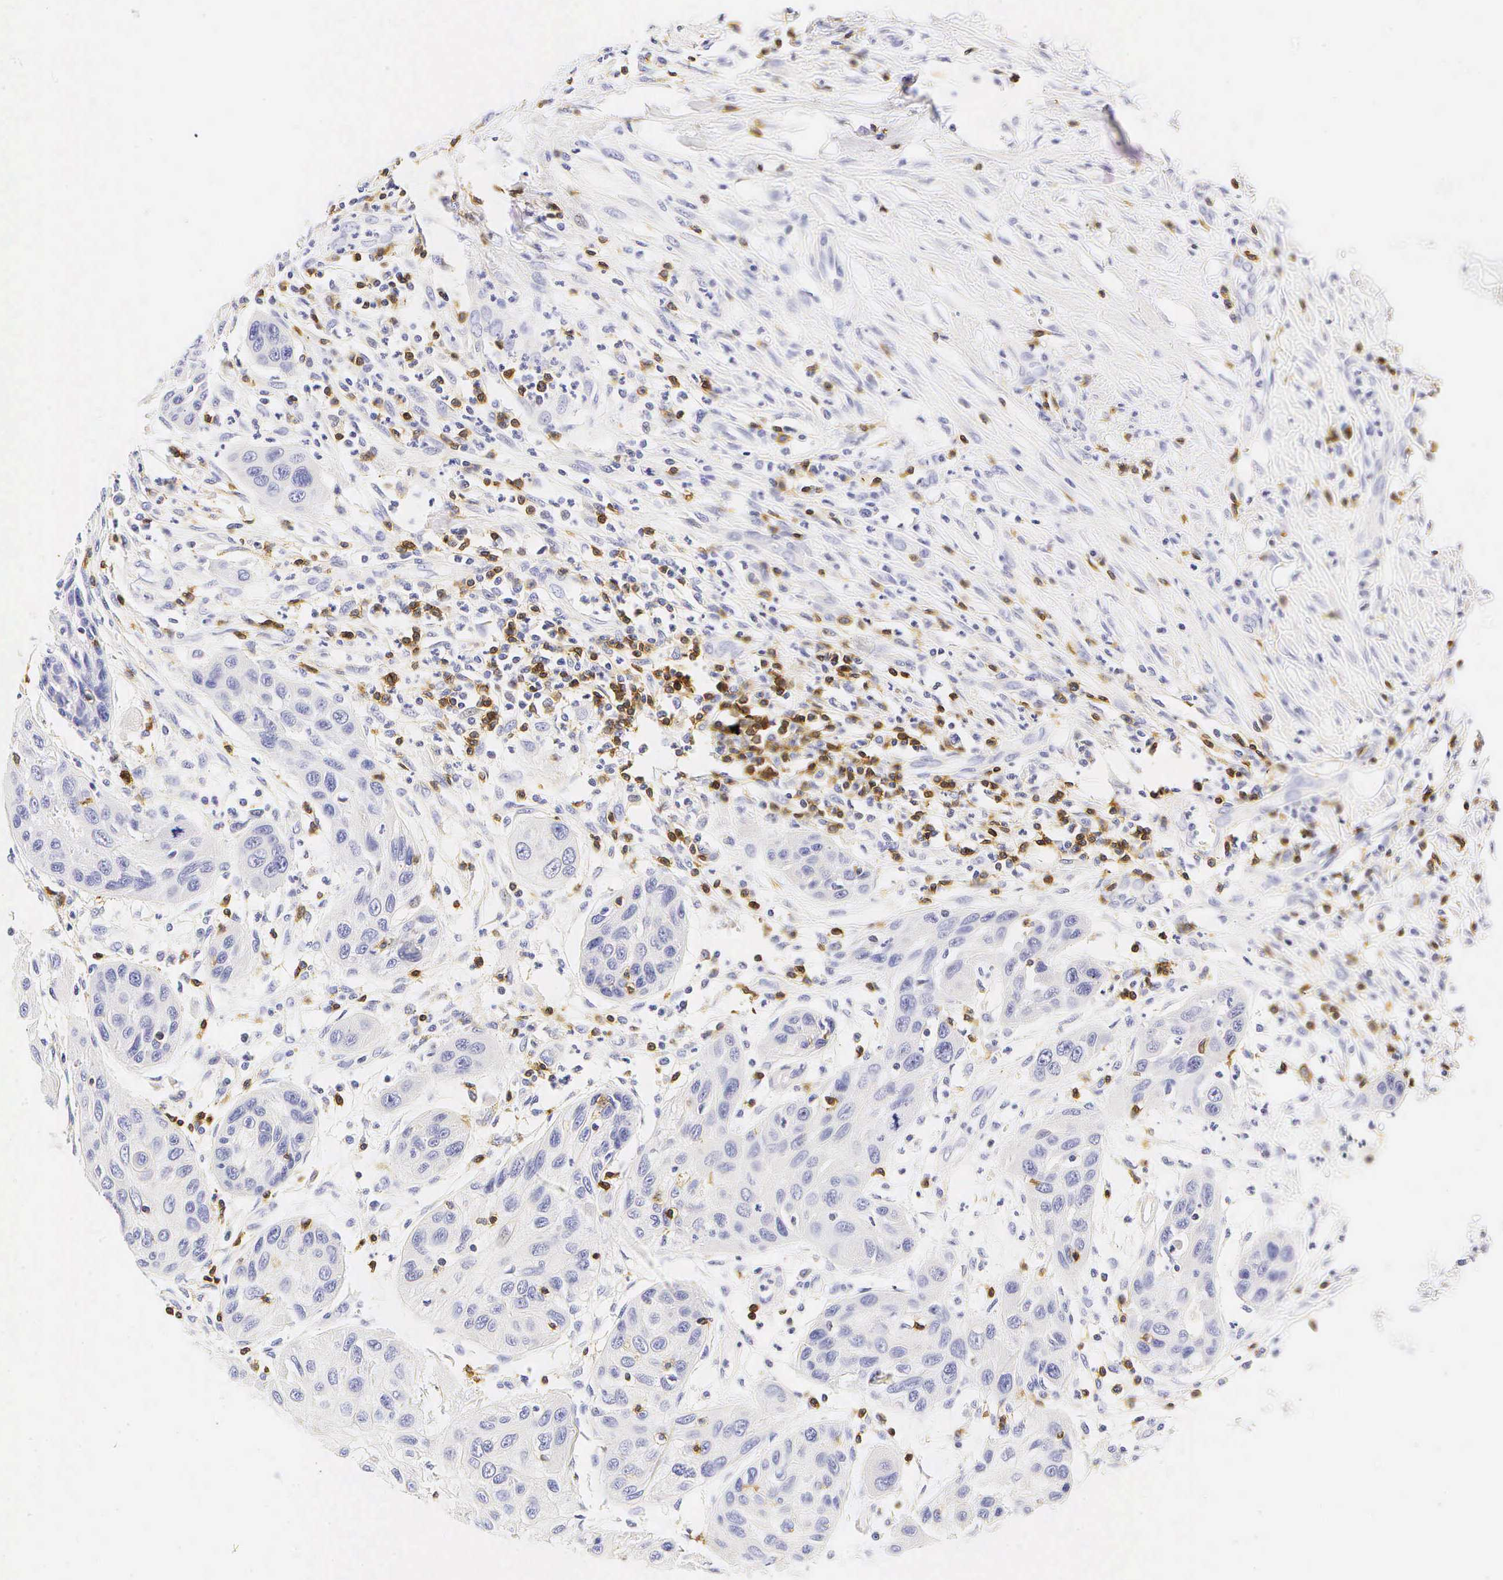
{"staining": {"intensity": "negative", "quantity": "none", "location": "none"}, "tissue": "skin cancer", "cell_type": "Tumor cells", "image_type": "cancer", "snomed": [{"axis": "morphology", "description": "Squamous cell carcinoma, NOS"}, {"axis": "topography", "description": "Skin"}, {"axis": "topography", "description": "Anal"}], "caption": "Tumor cells show no significant expression in skin cancer (squamous cell carcinoma).", "gene": "CD3E", "patient": {"sex": "male", "age": 61}}